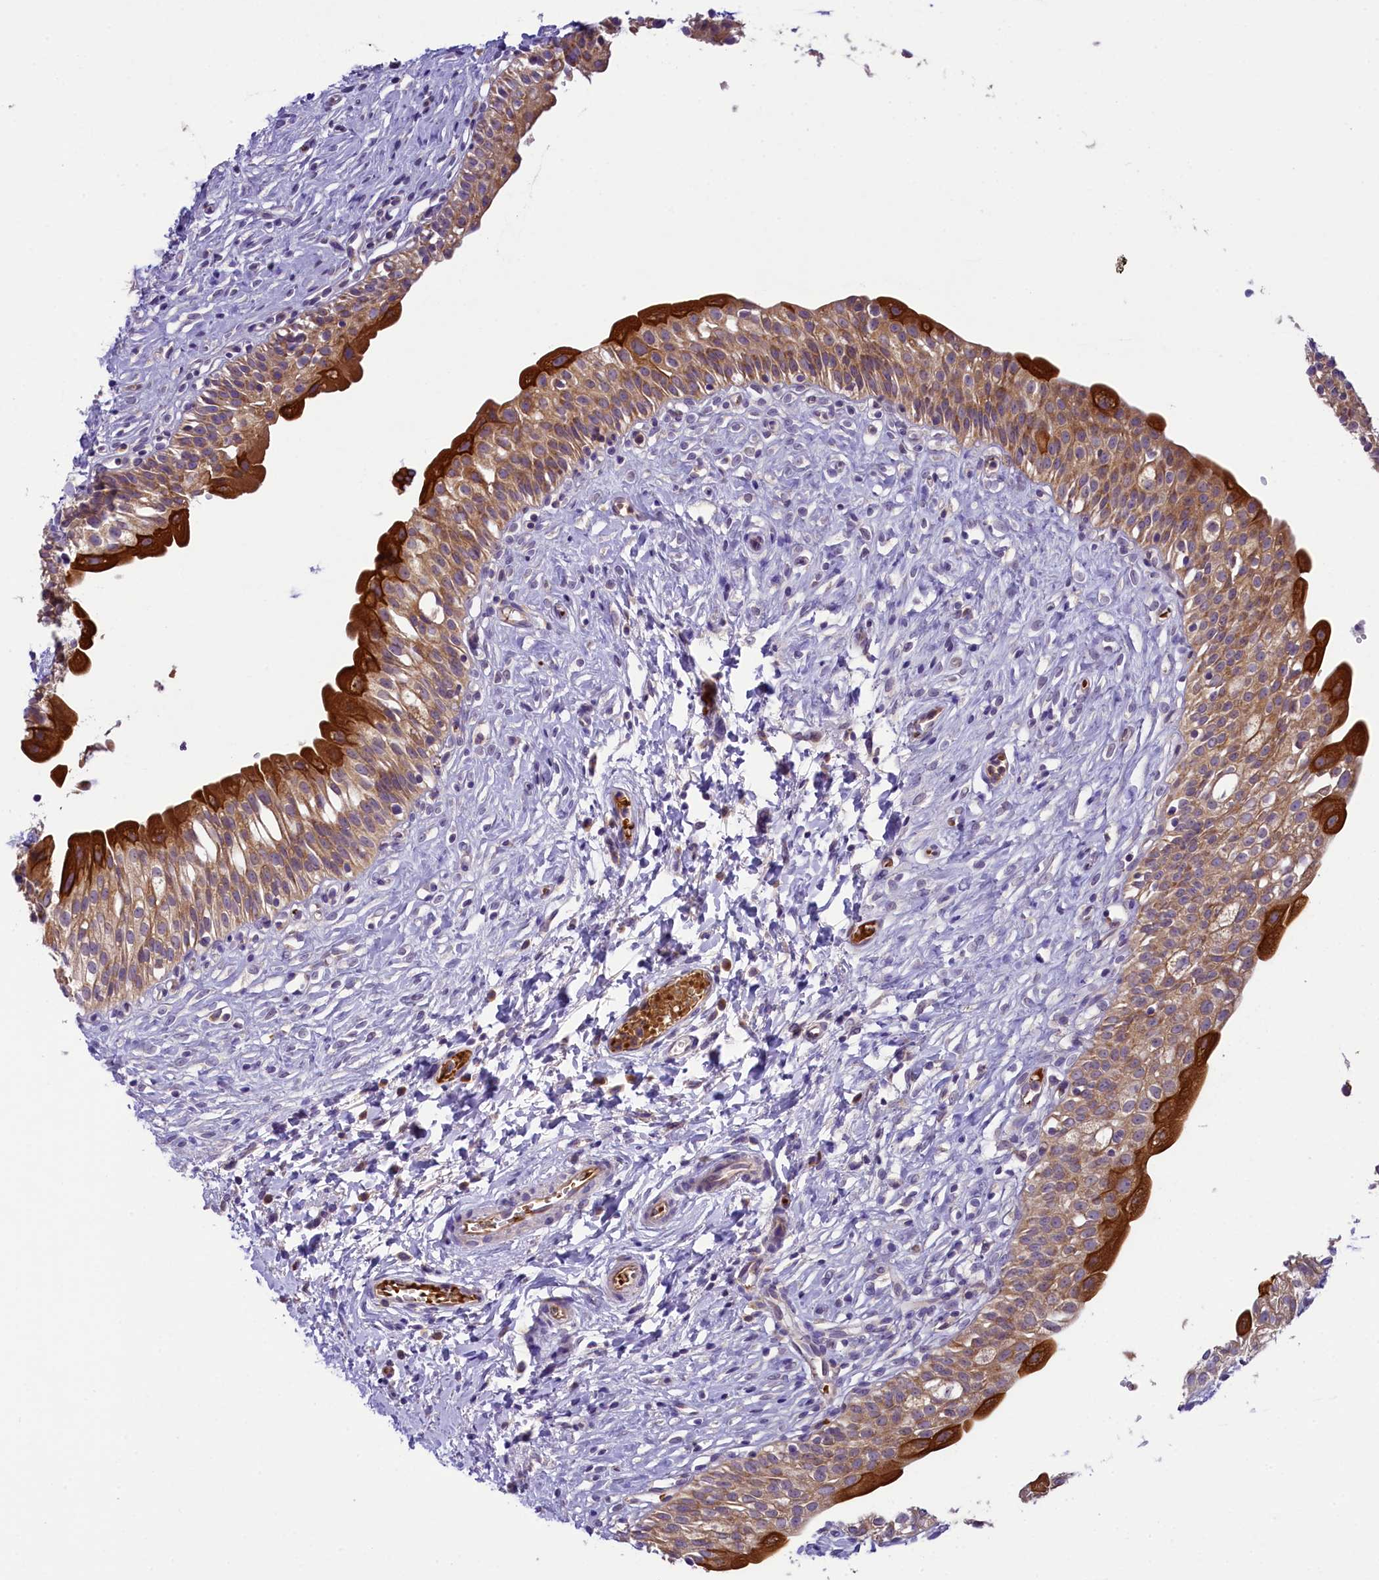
{"staining": {"intensity": "moderate", "quantity": ">75%", "location": "cytoplasmic/membranous"}, "tissue": "urinary bladder", "cell_type": "Urothelial cells", "image_type": "normal", "snomed": [{"axis": "morphology", "description": "Normal tissue, NOS"}, {"axis": "topography", "description": "Urinary bladder"}], "caption": "Immunohistochemistry (IHC) image of normal urinary bladder stained for a protein (brown), which reveals medium levels of moderate cytoplasmic/membranous expression in approximately >75% of urothelial cells.", "gene": "LARP4", "patient": {"sex": "male", "age": 51}}